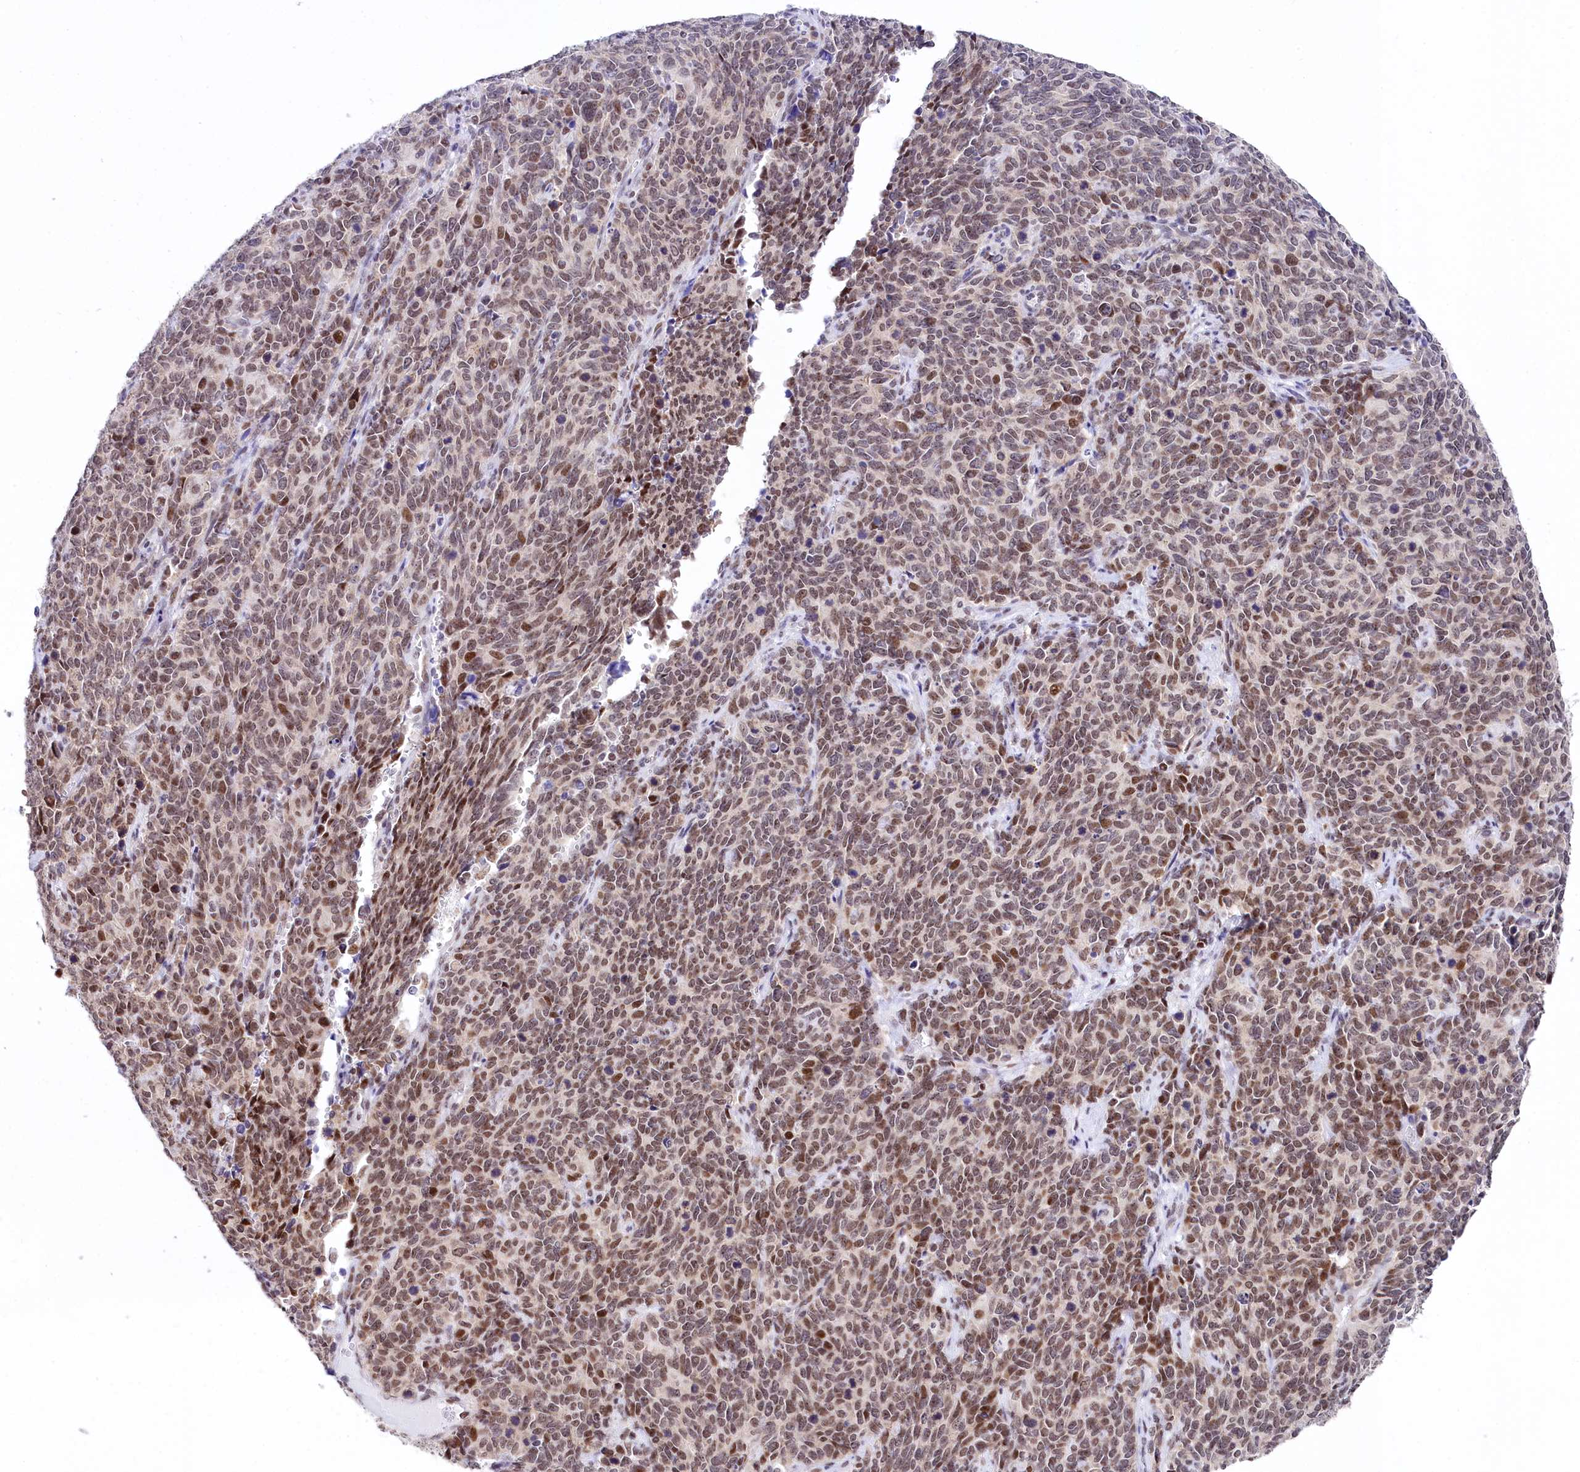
{"staining": {"intensity": "moderate", "quantity": ">75%", "location": "nuclear"}, "tissue": "cervical cancer", "cell_type": "Tumor cells", "image_type": "cancer", "snomed": [{"axis": "morphology", "description": "Squamous cell carcinoma, NOS"}, {"axis": "topography", "description": "Cervix"}], "caption": "Immunohistochemistry staining of cervical cancer (squamous cell carcinoma), which displays medium levels of moderate nuclear expression in approximately >75% of tumor cells indicating moderate nuclear protein expression. The staining was performed using DAB (3,3'-diaminobenzidine) (brown) for protein detection and nuclei were counterstained in hematoxylin (blue).", "gene": "SPATS2", "patient": {"sex": "female", "age": 60}}